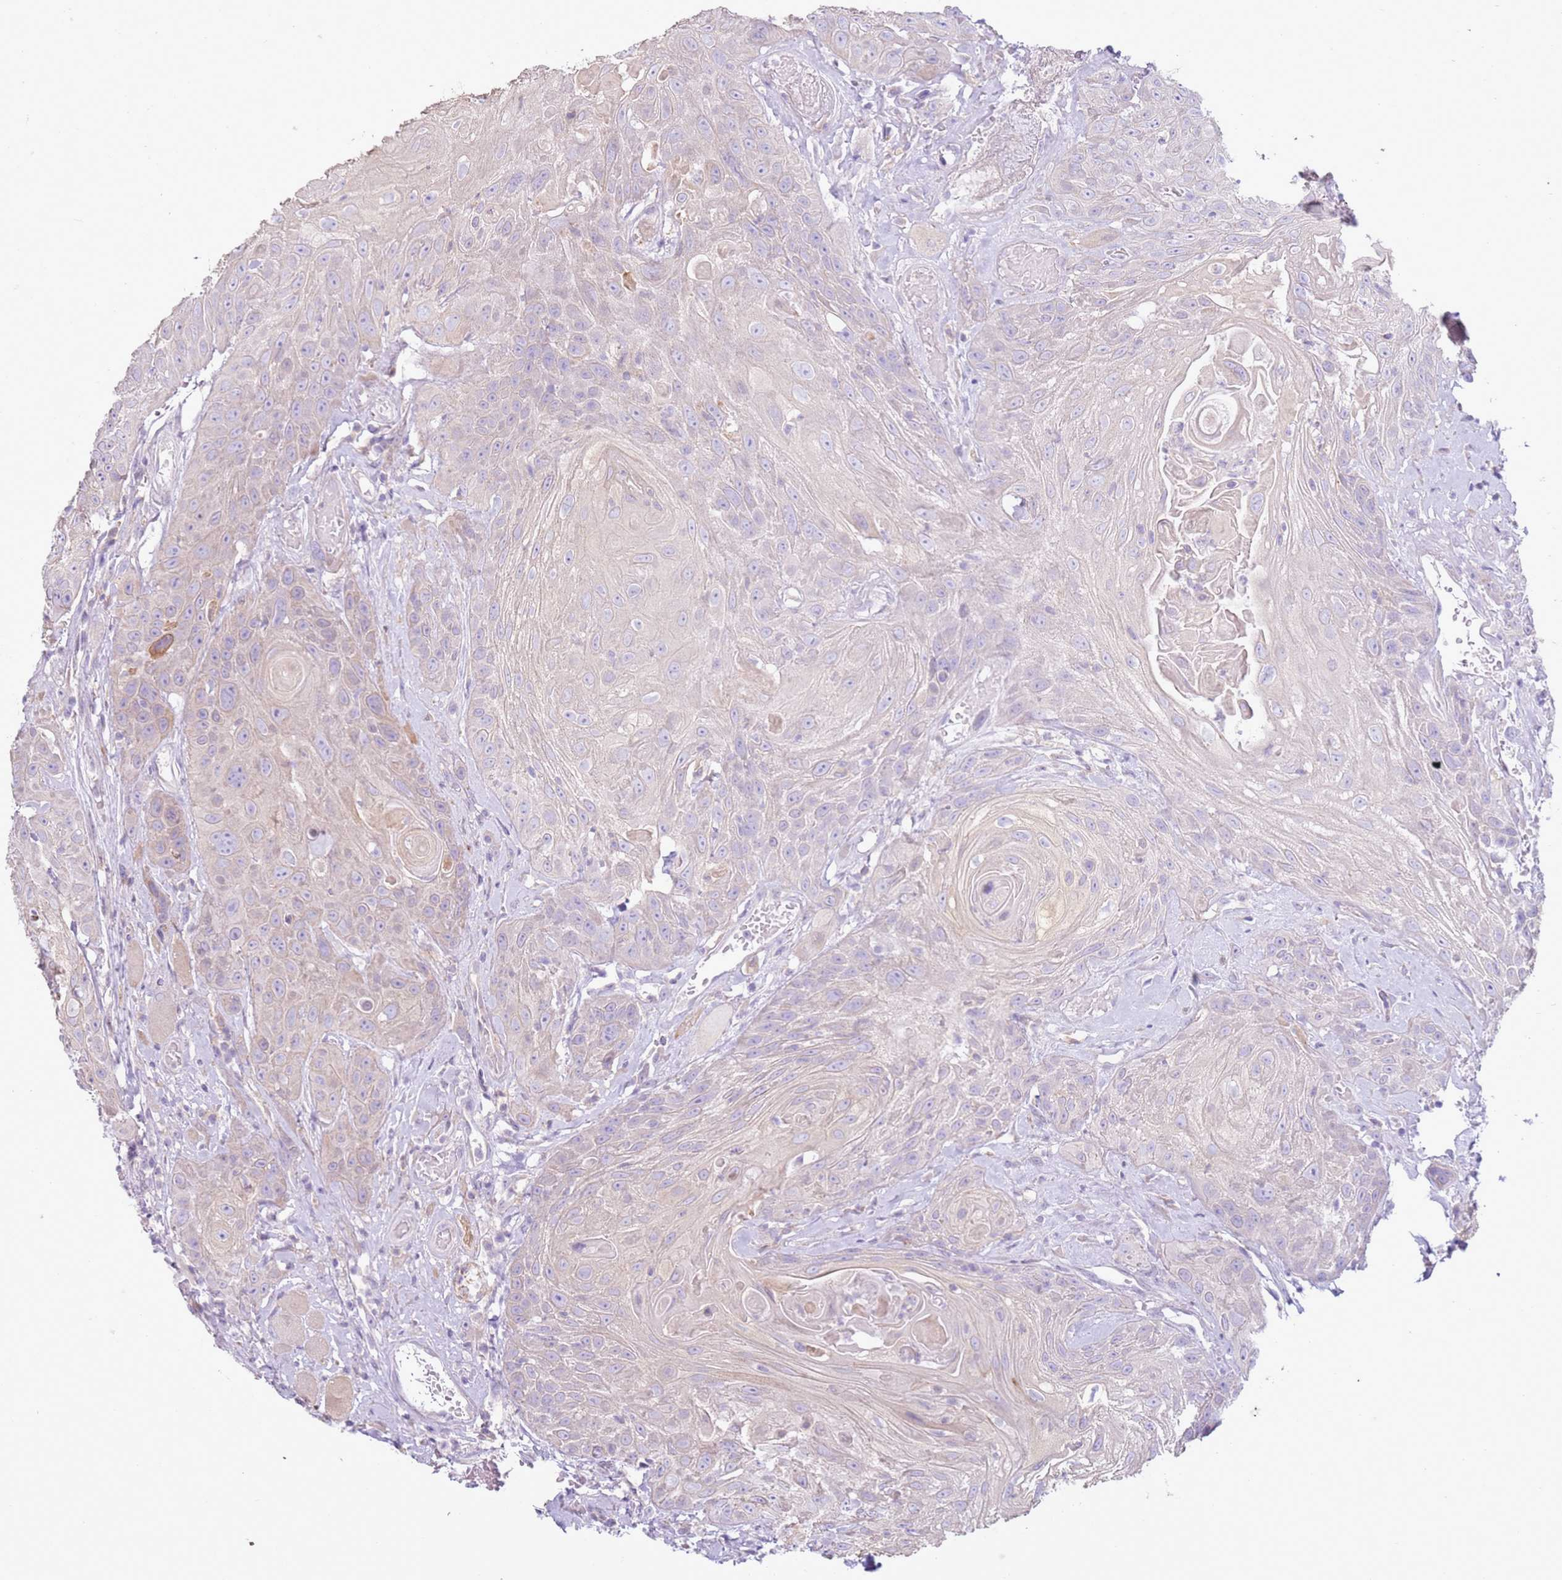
{"staining": {"intensity": "weak", "quantity": "<25%", "location": "cytoplasmic/membranous"}, "tissue": "head and neck cancer", "cell_type": "Tumor cells", "image_type": "cancer", "snomed": [{"axis": "morphology", "description": "Squamous cell carcinoma, NOS"}, {"axis": "topography", "description": "Head-Neck"}], "caption": "This is an immunohistochemistry histopathology image of human head and neck squamous cell carcinoma. There is no staining in tumor cells.", "gene": "OAF", "patient": {"sex": "female", "age": 59}}